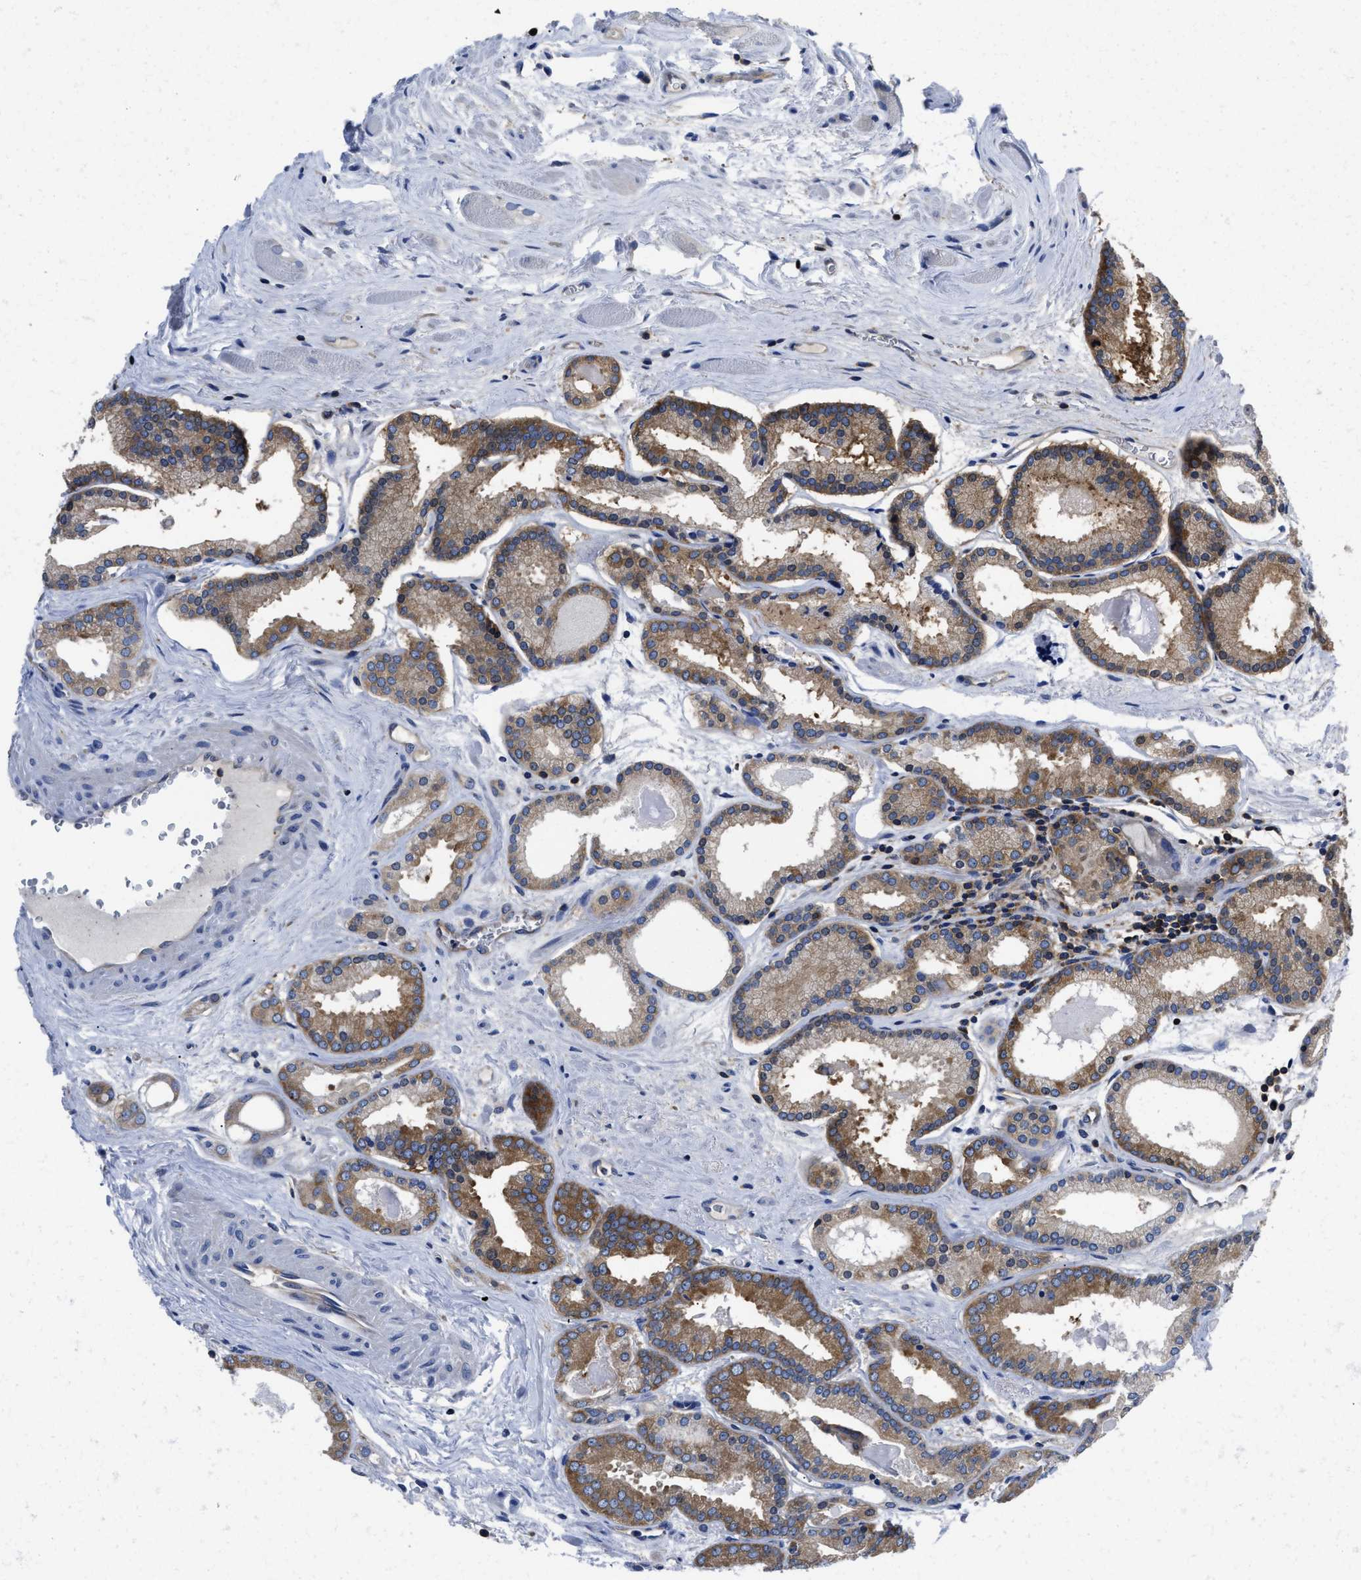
{"staining": {"intensity": "moderate", "quantity": ">75%", "location": "cytoplasmic/membranous"}, "tissue": "prostate cancer", "cell_type": "Tumor cells", "image_type": "cancer", "snomed": [{"axis": "morphology", "description": "Adenocarcinoma, Low grade"}, {"axis": "topography", "description": "Prostate"}], "caption": "Human prostate cancer (low-grade adenocarcinoma) stained with a protein marker shows moderate staining in tumor cells.", "gene": "YARS1", "patient": {"sex": "male", "age": 59}}